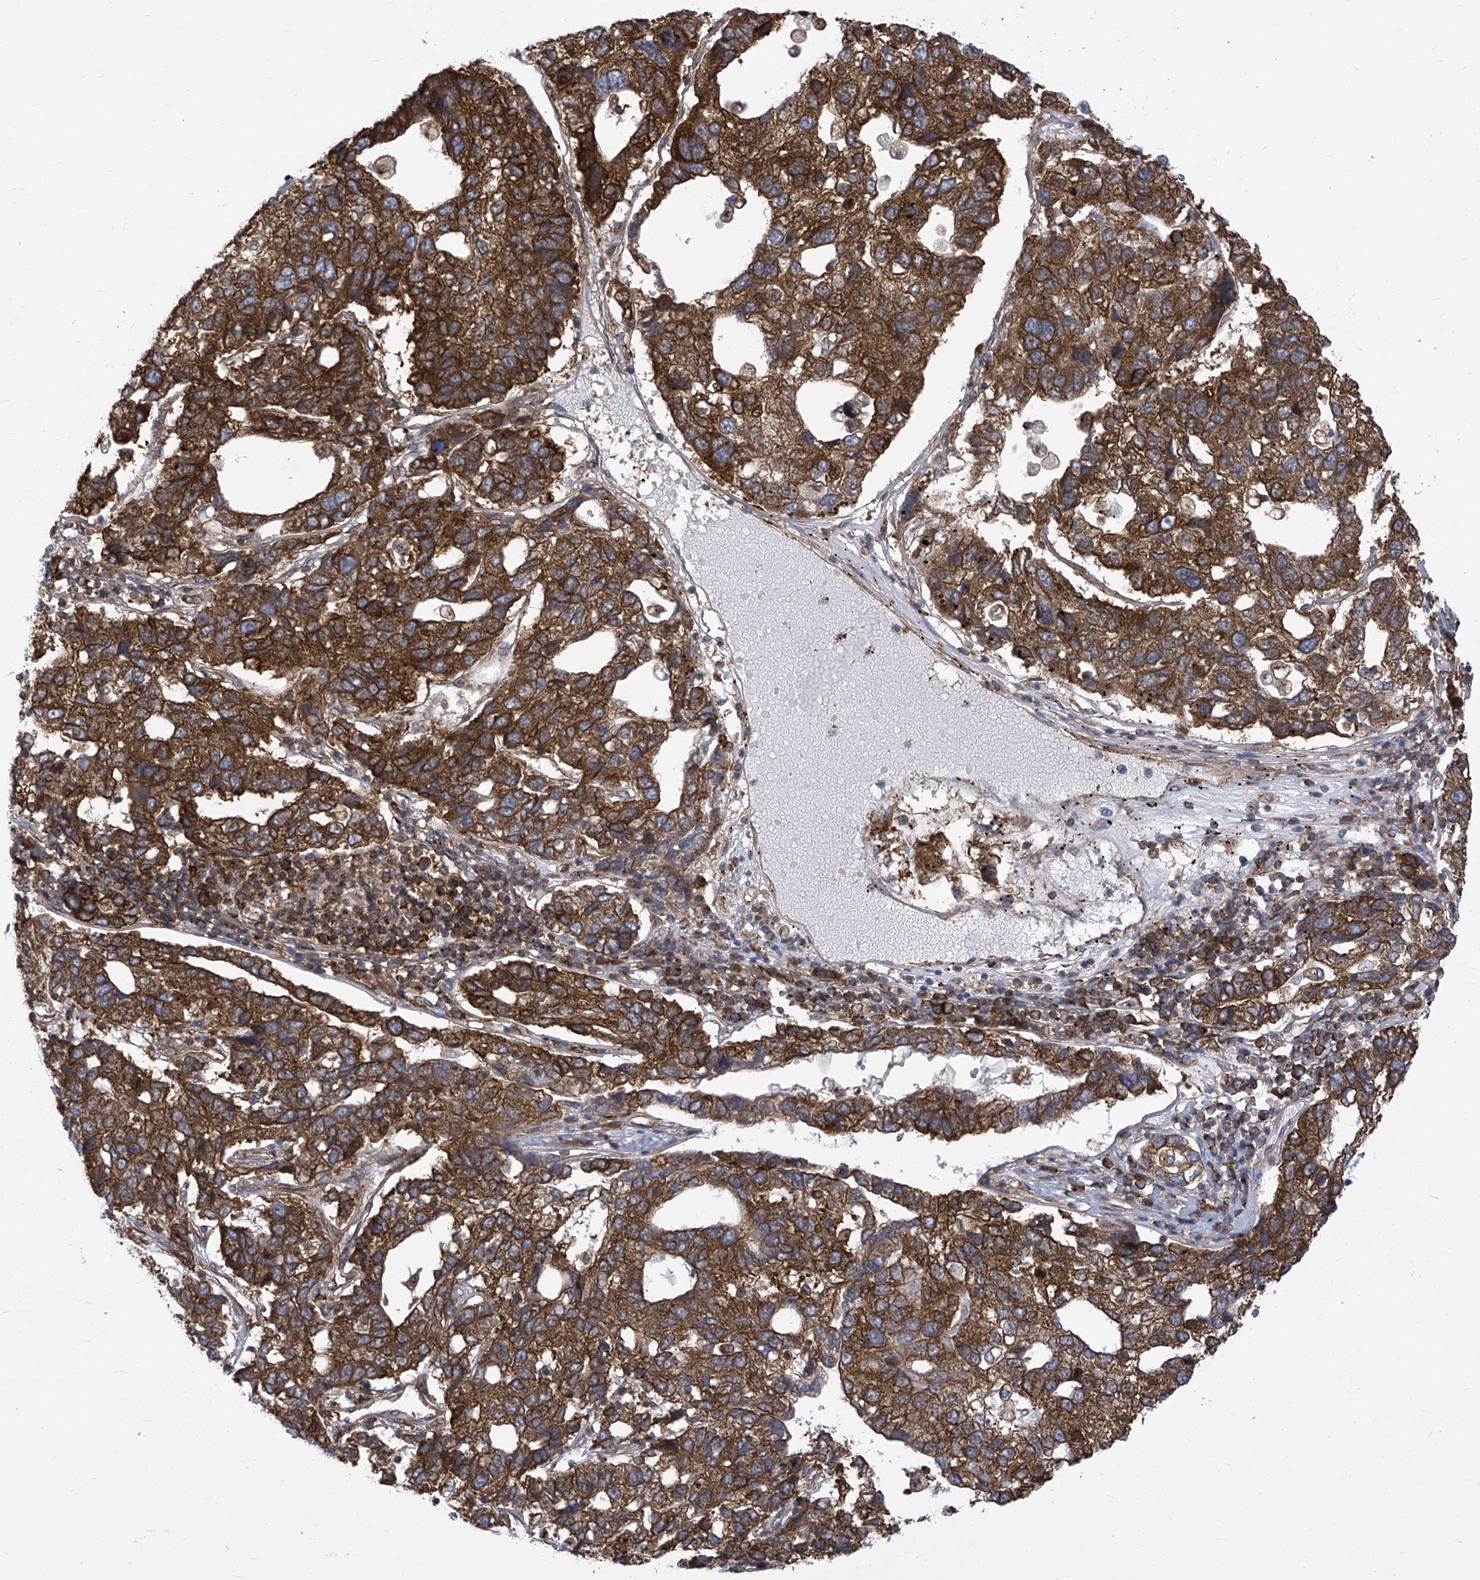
{"staining": {"intensity": "strong", "quantity": ">75%", "location": "cytoplasmic/membranous"}, "tissue": "pancreatic cancer", "cell_type": "Tumor cells", "image_type": "cancer", "snomed": [{"axis": "morphology", "description": "Adenocarcinoma, NOS"}, {"axis": "topography", "description": "Pancreas"}], "caption": "Immunohistochemical staining of human adenocarcinoma (pancreatic) displays strong cytoplasmic/membranous protein positivity in about >75% of tumor cells.", "gene": "EIF3M", "patient": {"sex": "female", "age": 61}}